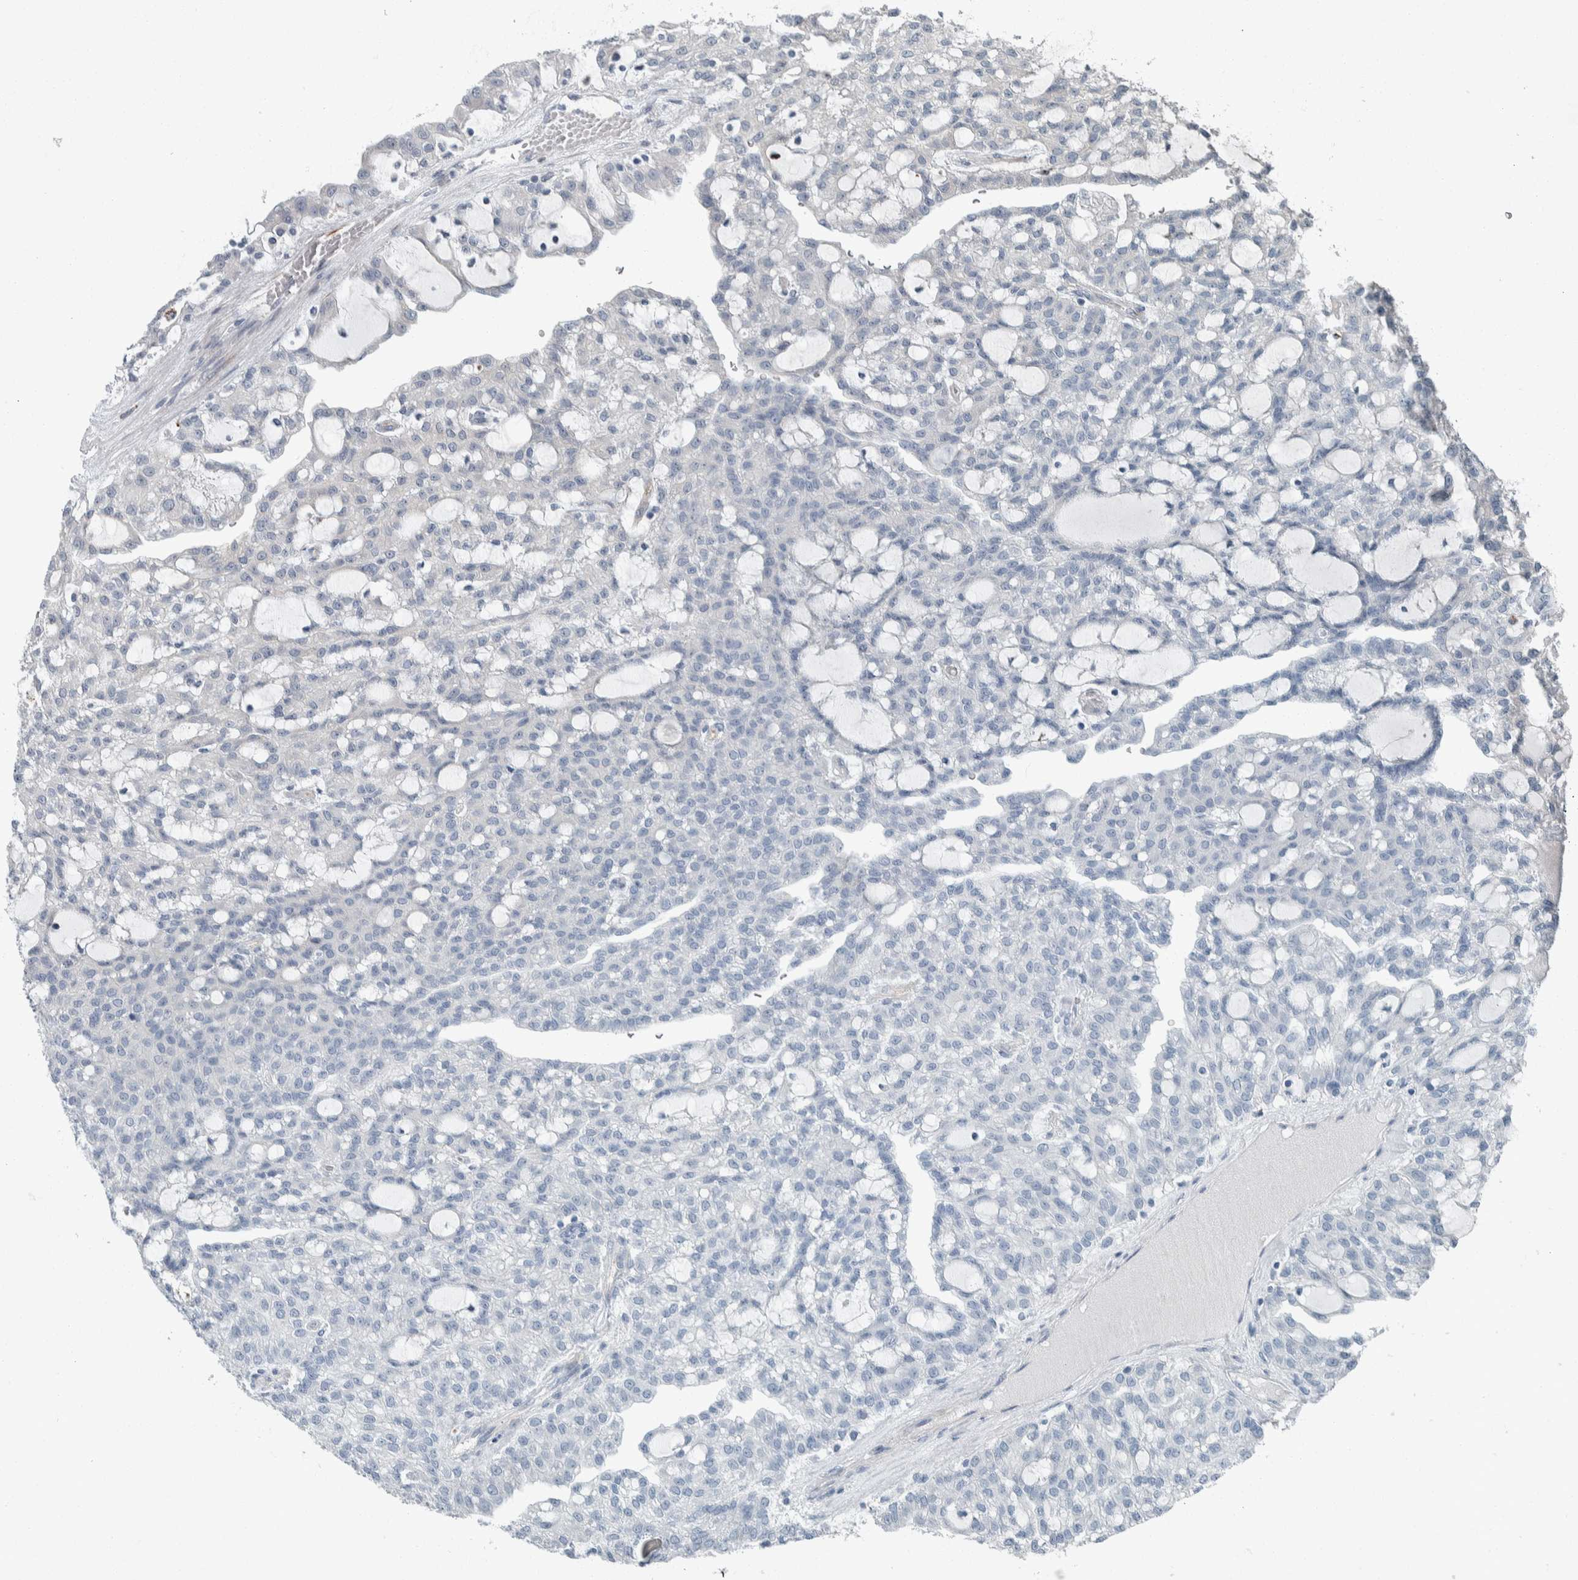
{"staining": {"intensity": "negative", "quantity": "none", "location": "none"}, "tissue": "renal cancer", "cell_type": "Tumor cells", "image_type": "cancer", "snomed": [{"axis": "morphology", "description": "Adenocarcinoma, NOS"}, {"axis": "topography", "description": "Kidney"}], "caption": "There is no significant positivity in tumor cells of renal cancer.", "gene": "USP25", "patient": {"sex": "male", "age": 63}}